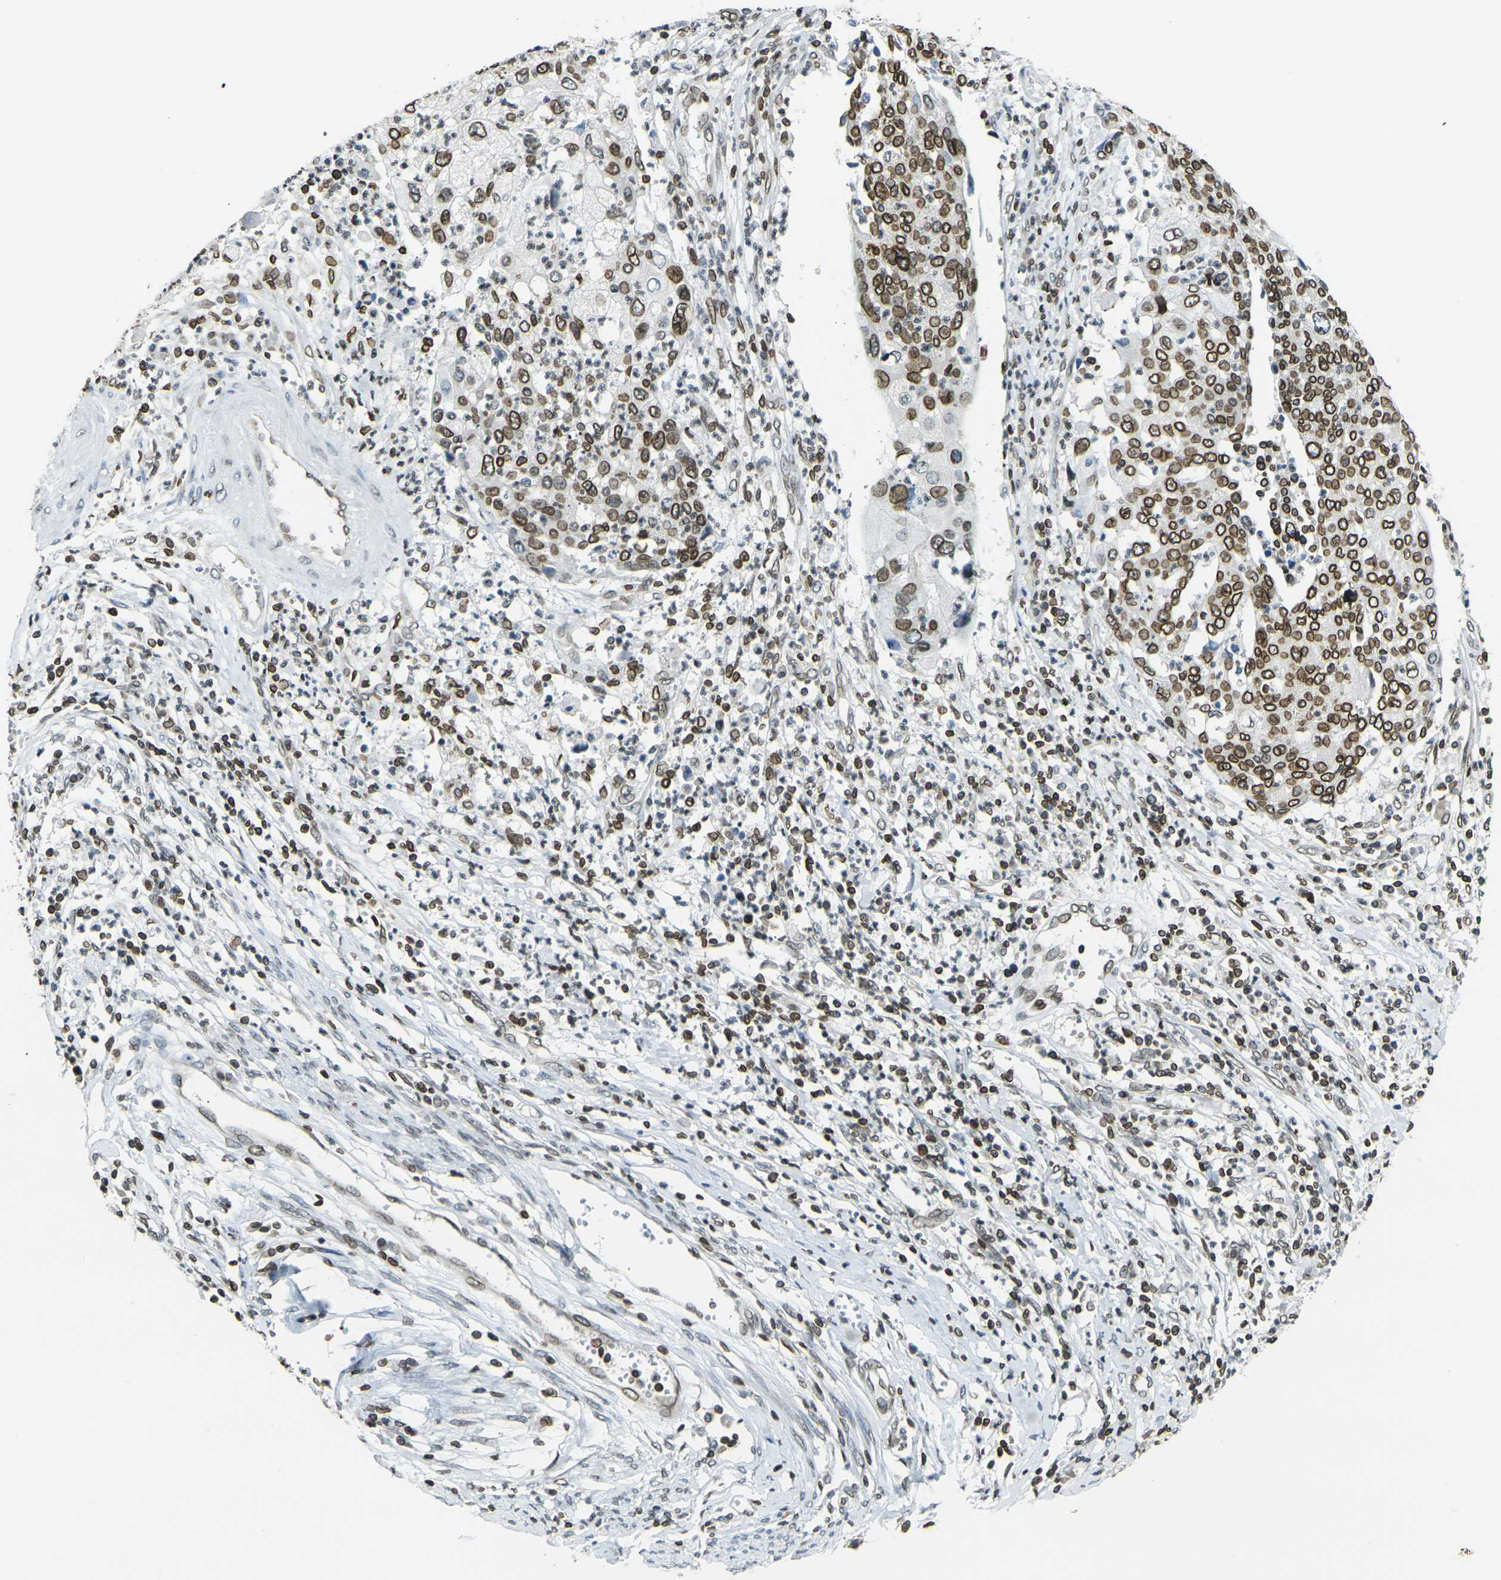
{"staining": {"intensity": "strong", "quantity": ">75%", "location": "cytoplasmic/membranous,nuclear"}, "tissue": "cervical cancer", "cell_type": "Tumor cells", "image_type": "cancer", "snomed": [{"axis": "morphology", "description": "Squamous cell carcinoma, NOS"}, {"axis": "topography", "description": "Cervix"}], "caption": "IHC (DAB) staining of cervical squamous cell carcinoma shows strong cytoplasmic/membranous and nuclear protein staining in approximately >75% of tumor cells.", "gene": "BRDT", "patient": {"sex": "female", "age": 40}}